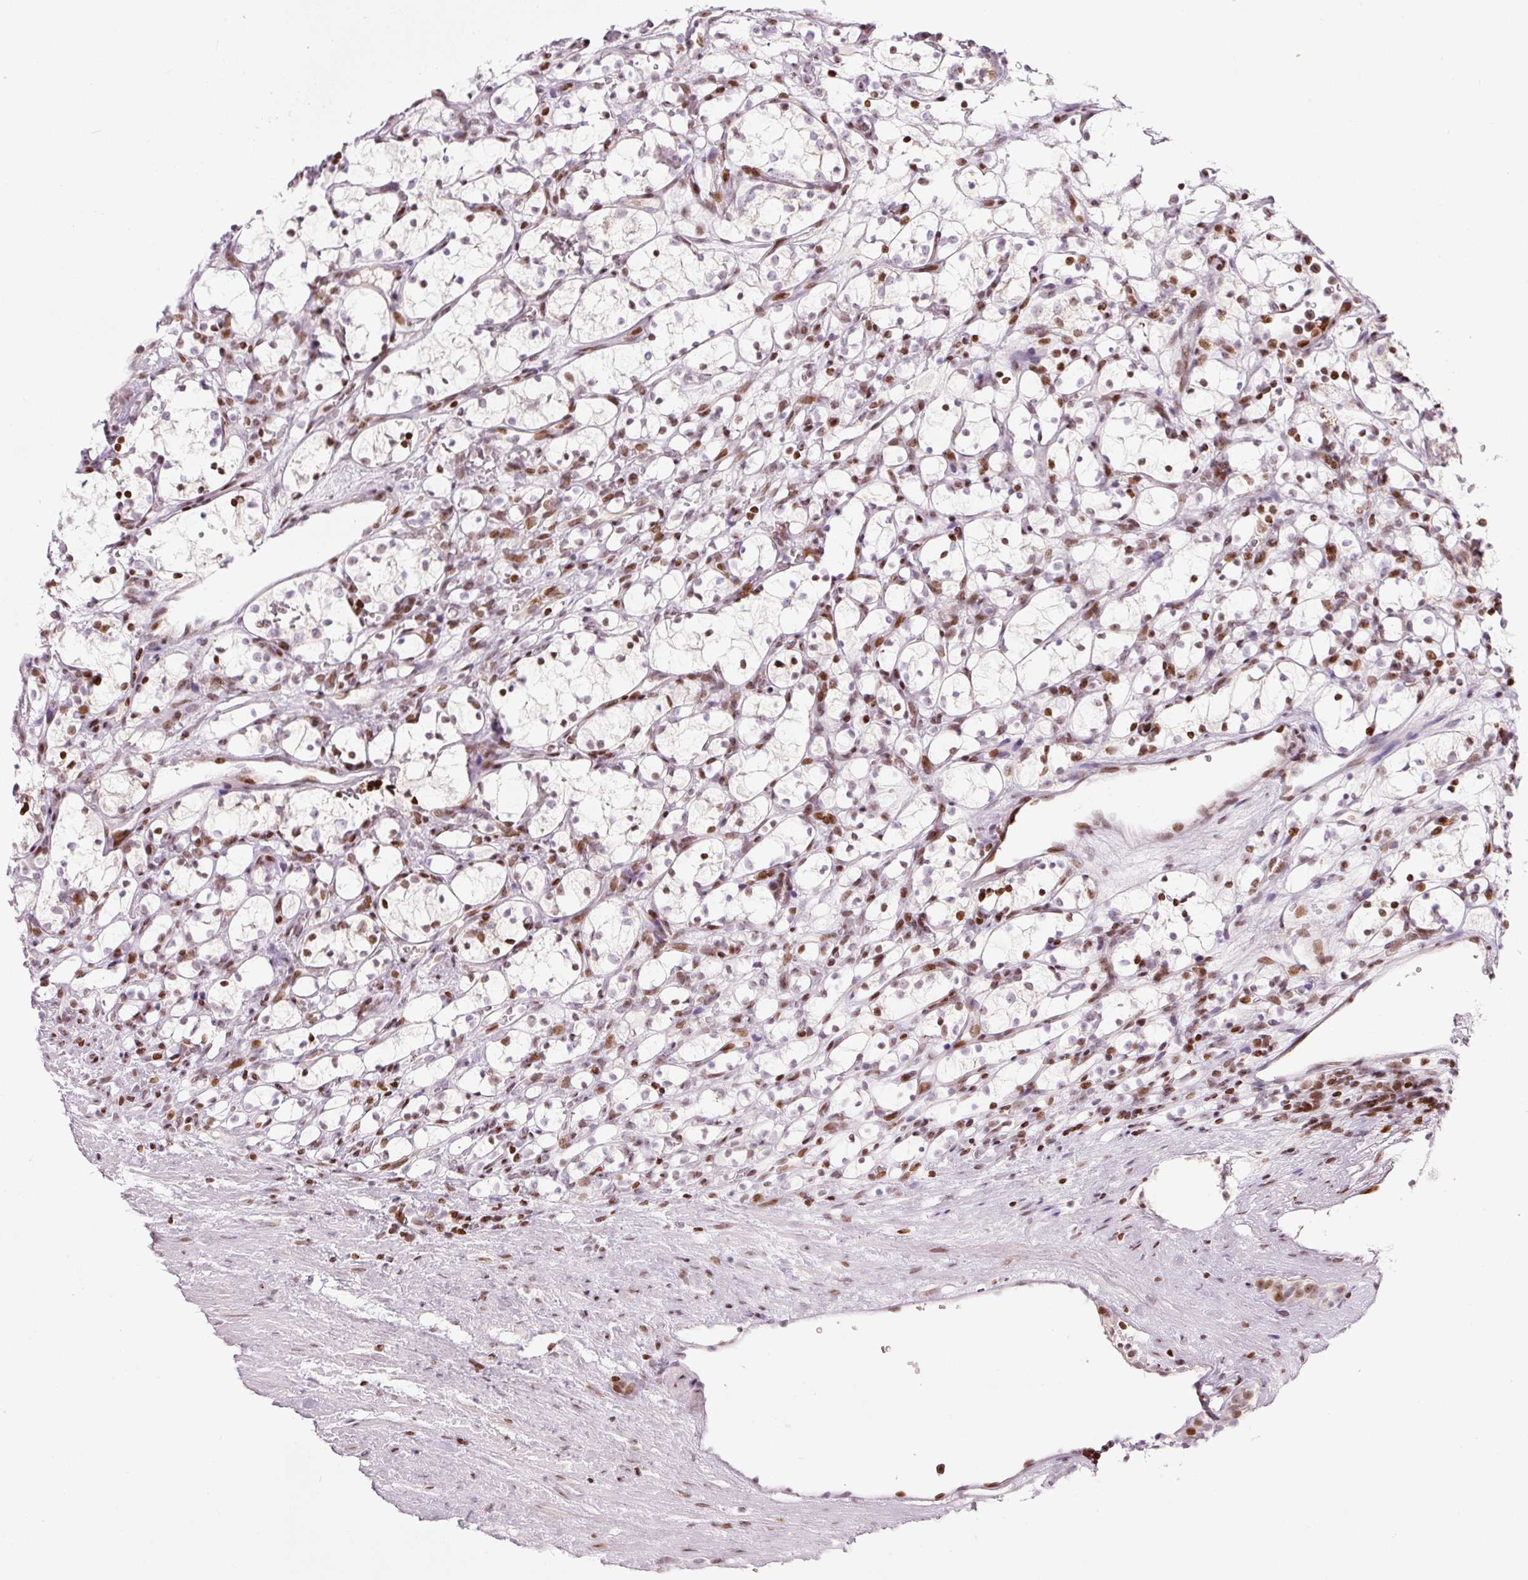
{"staining": {"intensity": "moderate", "quantity": "<25%", "location": "nuclear"}, "tissue": "renal cancer", "cell_type": "Tumor cells", "image_type": "cancer", "snomed": [{"axis": "morphology", "description": "Adenocarcinoma, NOS"}, {"axis": "topography", "description": "Kidney"}], "caption": "Immunohistochemistry histopathology image of renal adenocarcinoma stained for a protein (brown), which shows low levels of moderate nuclear expression in approximately <25% of tumor cells.", "gene": "TMEM177", "patient": {"sex": "female", "age": 69}}